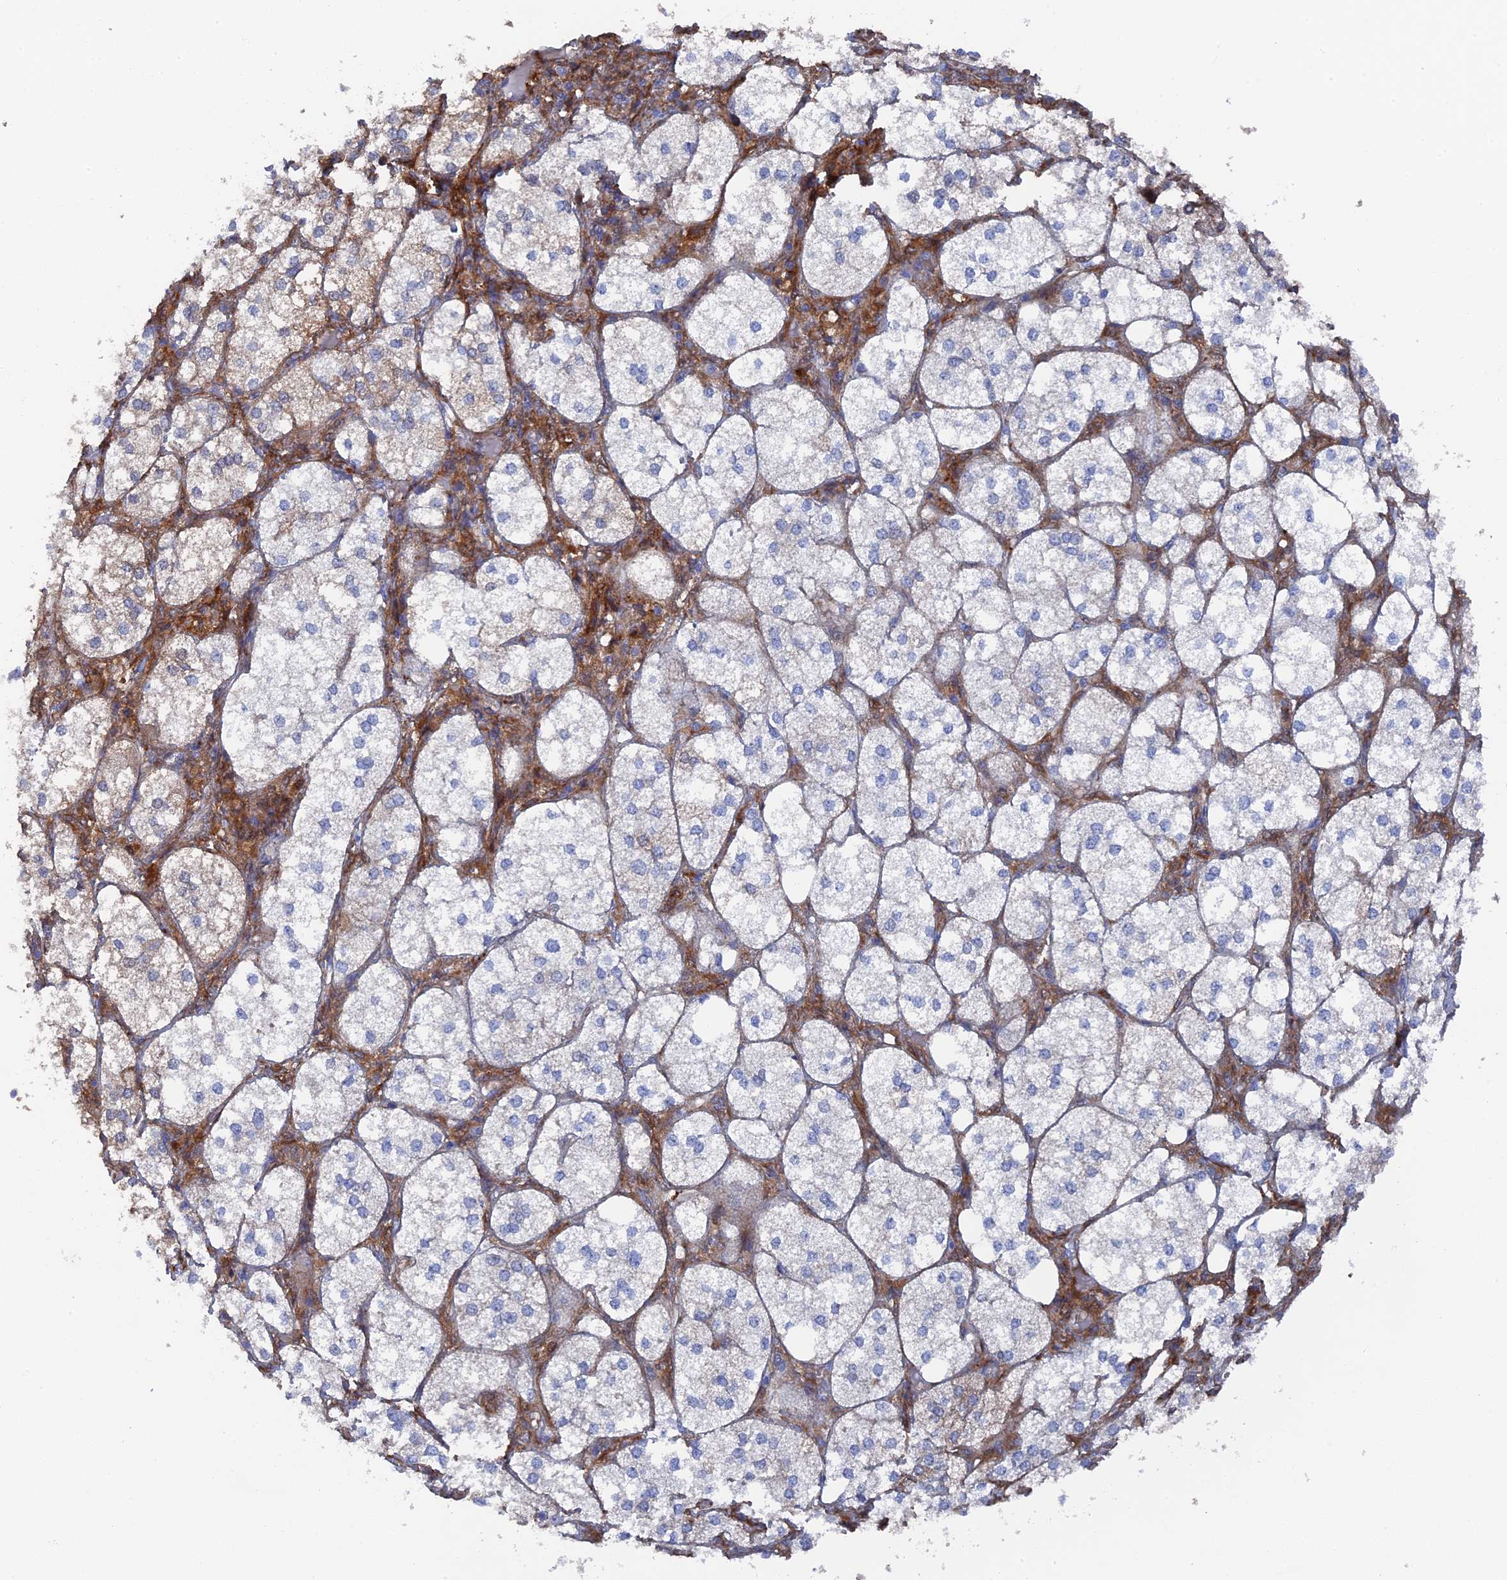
{"staining": {"intensity": "moderate", "quantity": "25%-75%", "location": "cytoplasmic/membranous"}, "tissue": "adrenal gland", "cell_type": "Glandular cells", "image_type": "normal", "snomed": [{"axis": "morphology", "description": "Normal tissue, NOS"}, {"axis": "topography", "description": "Adrenal gland"}], "caption": "Immunohistochemical staining of unremarkable adrenal gland shows 25%-75% levels of moderate cytoplasmic/membranous protein positivity in about 25%-75% of glandular cells. (DAB IHC with brightfield microscopy, high magnification).", "gene": "SMG9", "patient": {"sex": "female", "age": 61}}